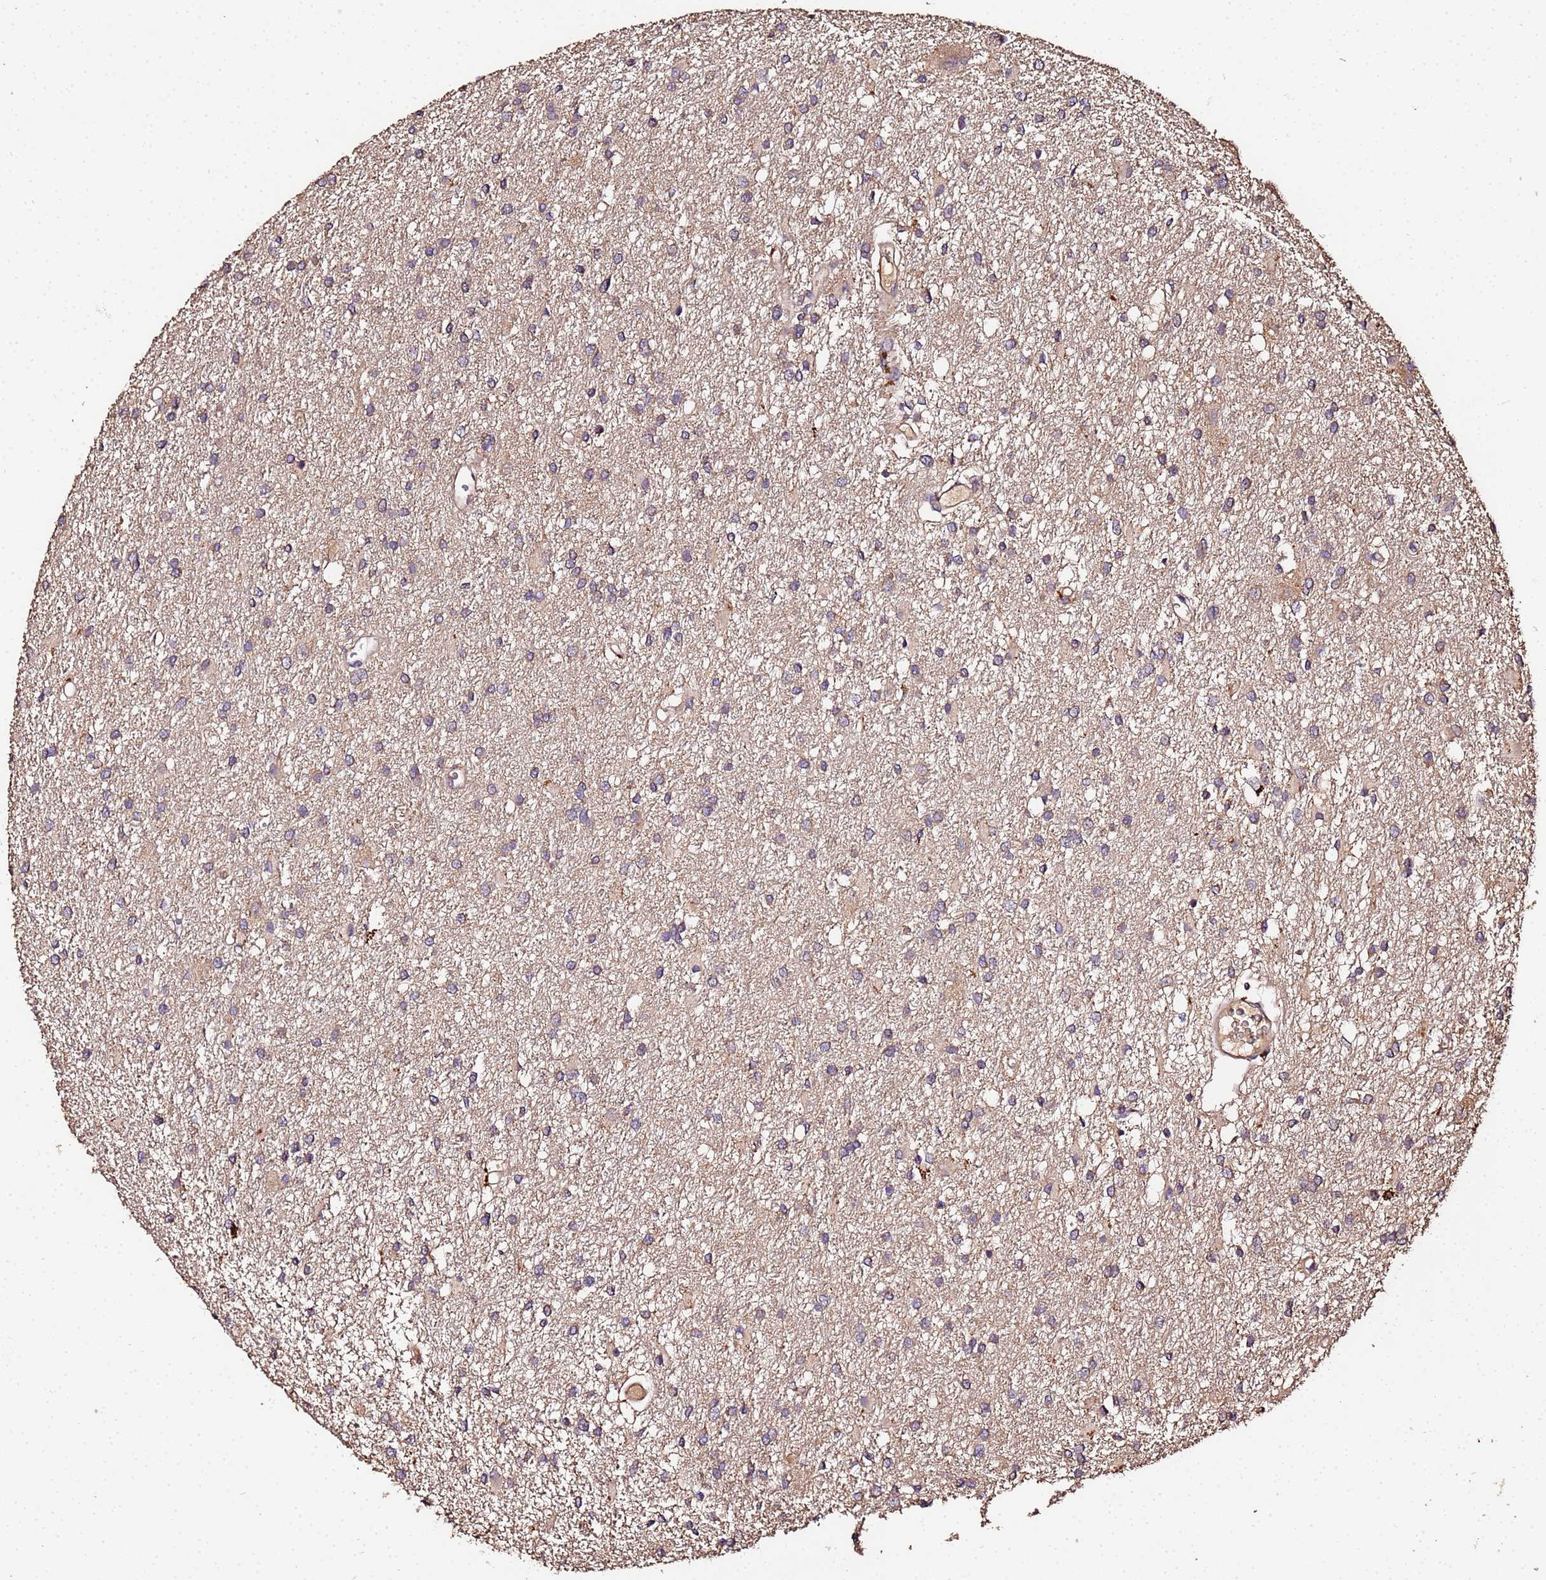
{"staining": {"intensity": "weak", "quantity": ">75%", "location": "cytoplasmic/membranous"}, "tissue": "glioma", "cell_type": "Tumor cells", "image_type": "cancer", "snomed": [{"axis": "morphology", "description": "Glioma, malignant, High grade"}, {"axis": "topography", "description": "Brain"}], "caption": "High-magnification brightfield microscopy of malignant high-grade glioma stained with DAB (brown) and counterstained with hematoxylin (blue). tumor cells exhibit weak cytoplasmic/membranous positivity is identified in approximately>75% of cells.", "gene": "MTERF1", "patient": {"sex": "female", "age": 50}}